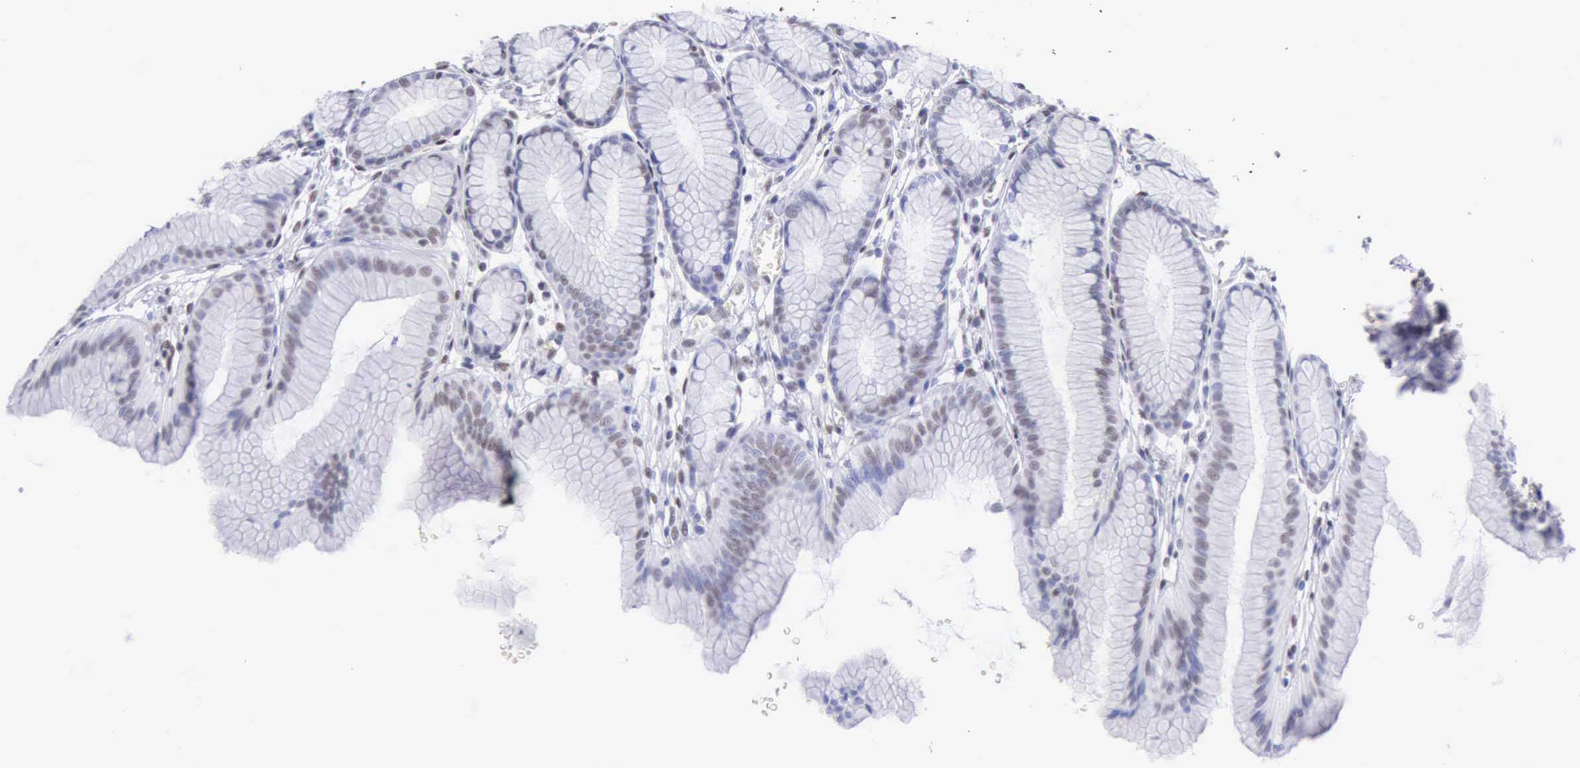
{"staining": {"intensity": "negative", "quantity": "none", "location": "none"}, "tissue": "stomach", "cell_type": "Glandular cells", "image_type": "normal", "snomed": [{"axis": "morphology", "description": "Normal tissue, NOS"}, {"axis": "topography", "description": "Stomach"}], "caption": "Glandular cells show no significant staining in unremarkable stomach. (Stains: DAB (3,3'-diaminobenzidine) immunohistochemistry with hematoxylin counter stain, Microscopy: brightfield microscopy at high magnification).", "gene": "EP300", "patient": {"sex": "male", "age": 42}}